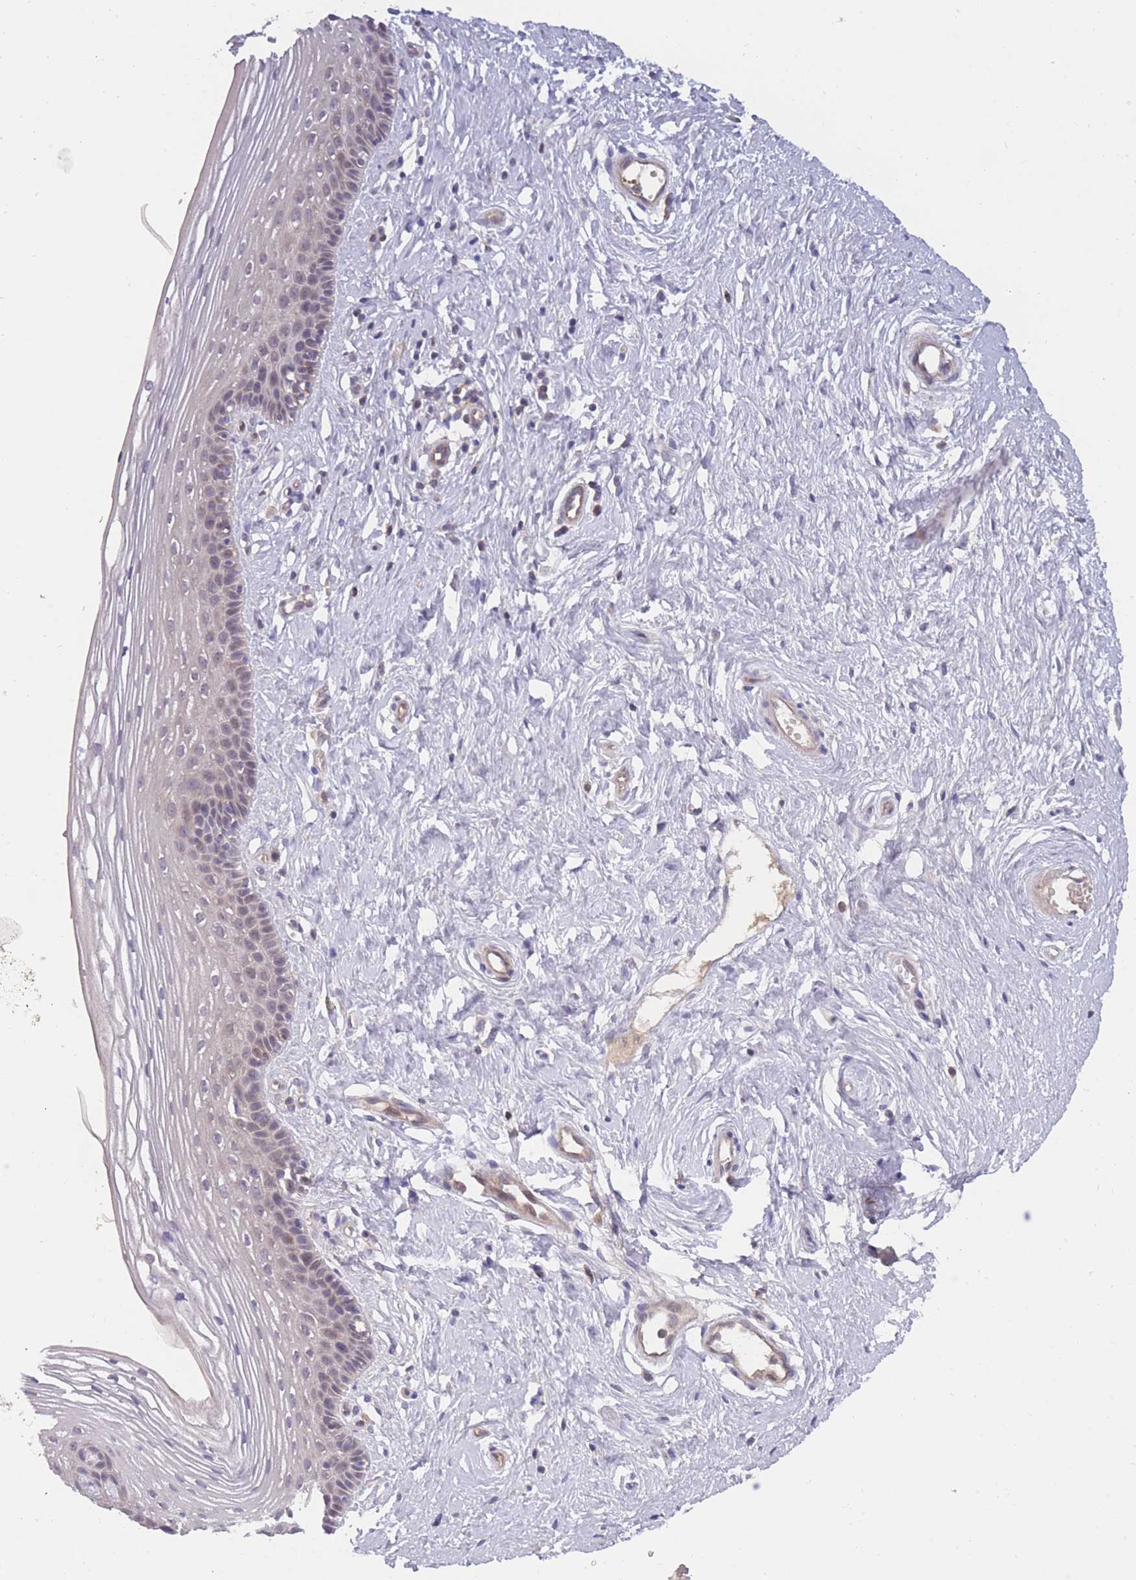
{"staining": {"intensity": "weak", "quantity": "<25%", "location": "cytoplasmic/membranous"}, "tissue": "vagina", "cell_type": "Squamous epithelial cells", "image_type": "normal", "snomed": [{"axis": "morphology", "description": "Normal tissue, NOS"}, {"axis": "topography", "description": "Vagina"}], "caption": "This is an IHC photomicrograph of unremarkable vagina. There is no positivity in squamous epithelial cells.", "gene": "UBE2NL", "patient": {"sex": "female", "age": 46}}